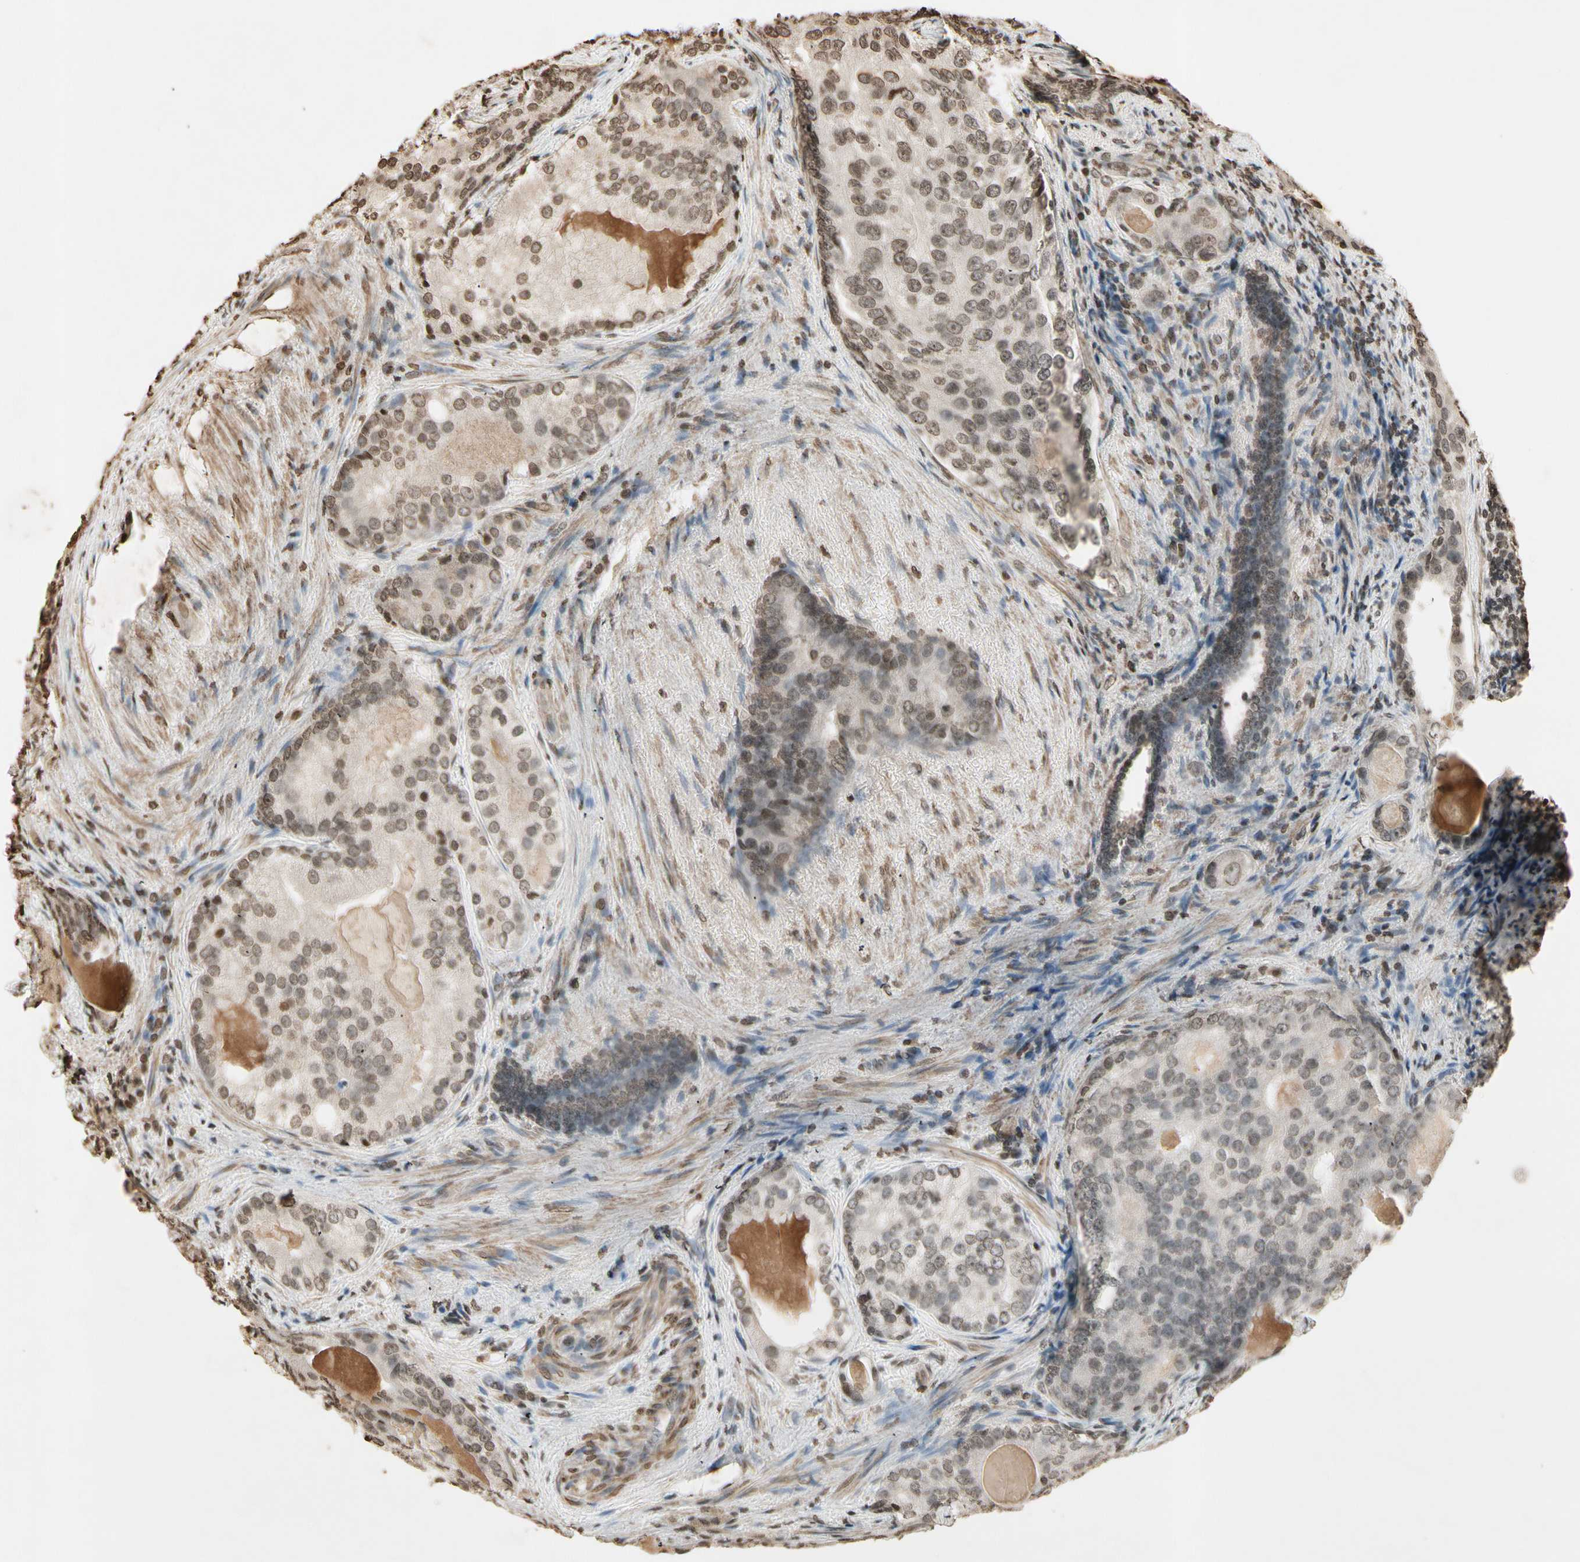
{"staining": {"intensity": "weak", "quantity": "25%-75%", "location": "cytoplasmic/membranous,nuclear"}, "tissue": "prostate cancer", "cell_type": "Tumor cells", "image_type": "cancer", "snomed": [{"axis": "morphology", "description": "Adenocarcinoma, High grade"}, {"axis": "topography", "description": "Prostate"}], "caption": "Protein staining displays weak cytoplasmic/membranous and nuclear staining in about 25%-75% of tumor cells in prostate cancer.", "gene": "TOP1", "patient": {"sex": "male", "age": 66}}